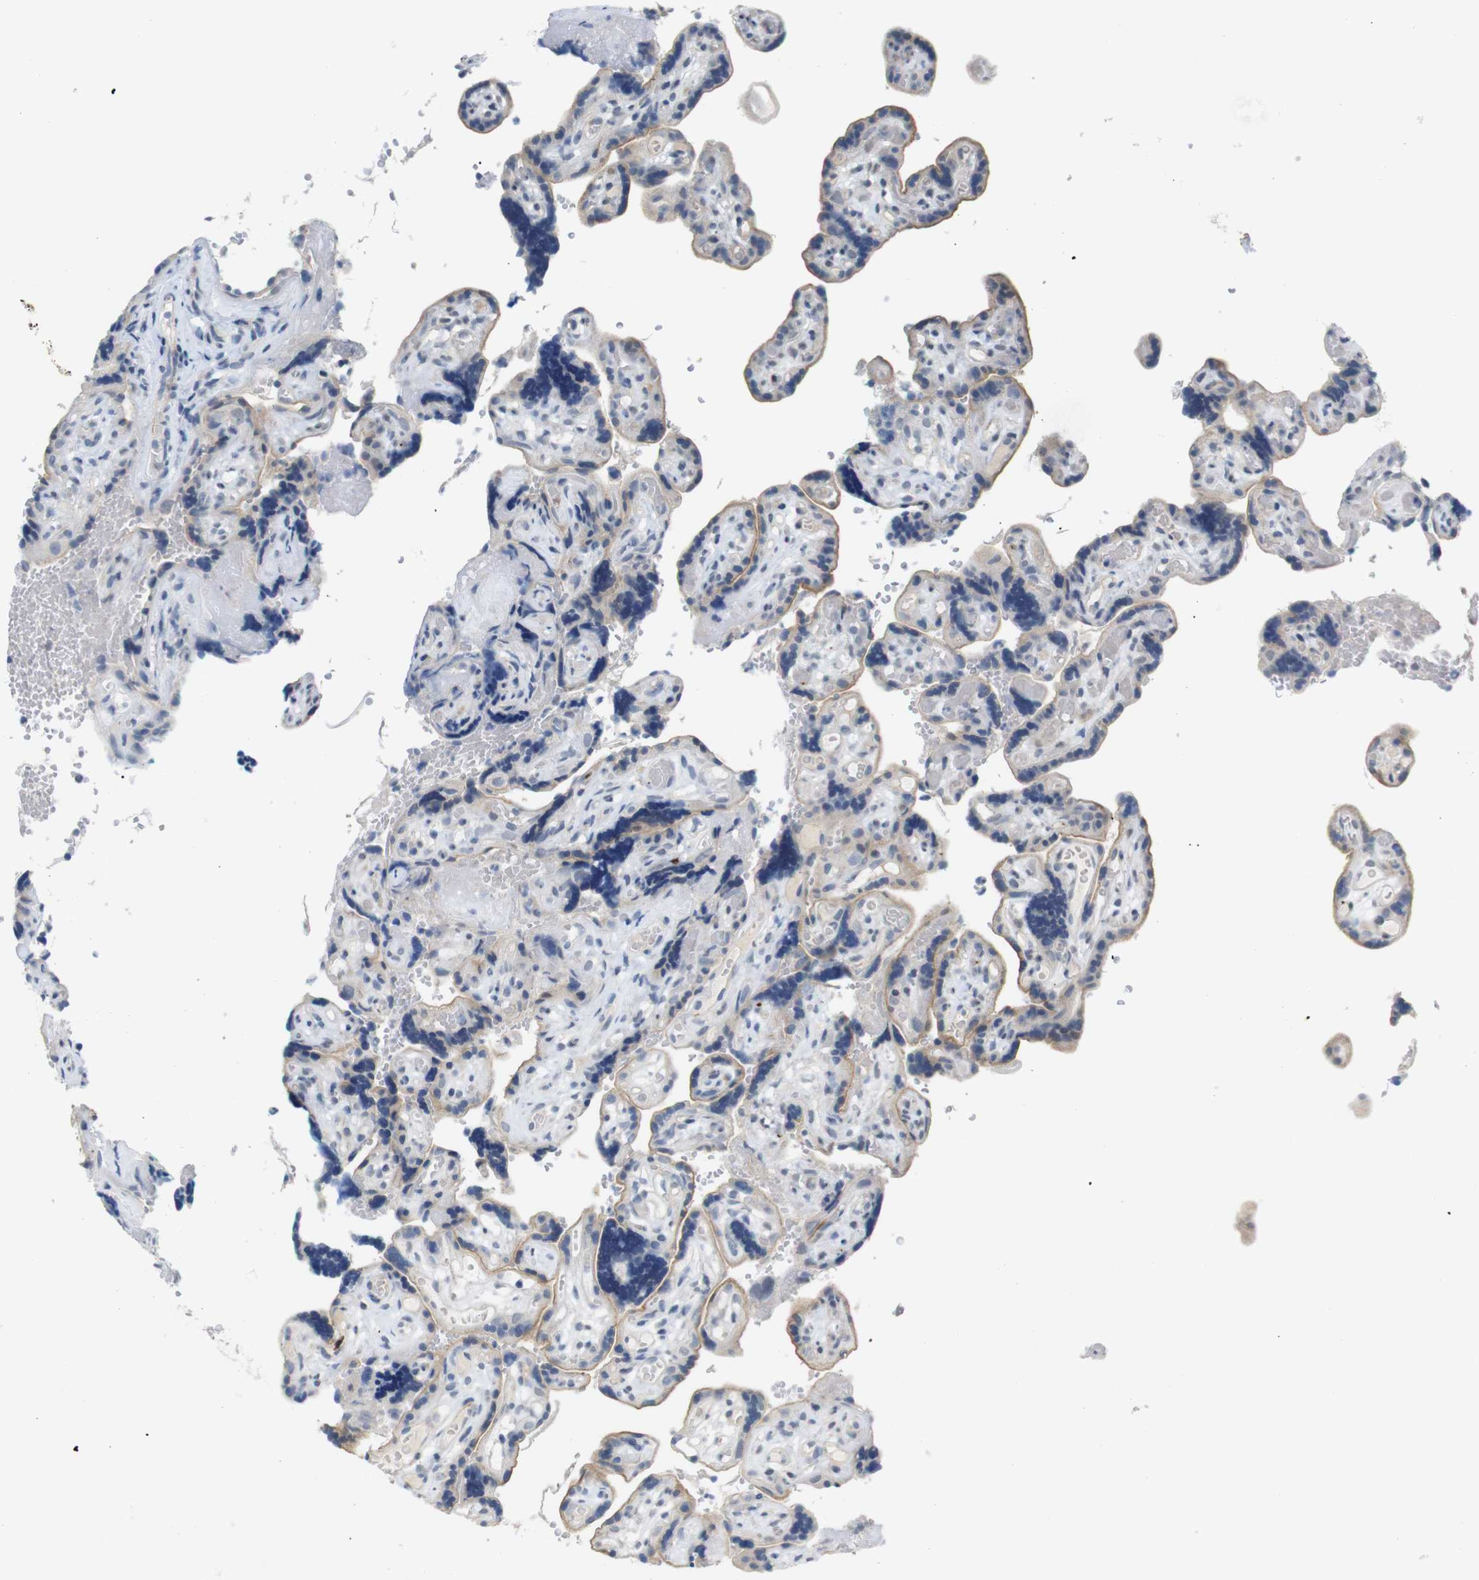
{"staining": {"intensity": "negative", "quantity": "none", "location": "none"}, "tissue": "placenta", "cell_type": "Decidual cells", "image_type": "normal", "snomed": [{"axis": "morphology", "description": "Normal tissue, NOS"}, {"axis": "topography", "description": "Placenta"}], "caption": "This is an immunohistochemistry micrograph of normal placenta. There is no staining in decidual cells.", "gene": "CHRM5", "patient": {"sex": "female", "age": 30}}